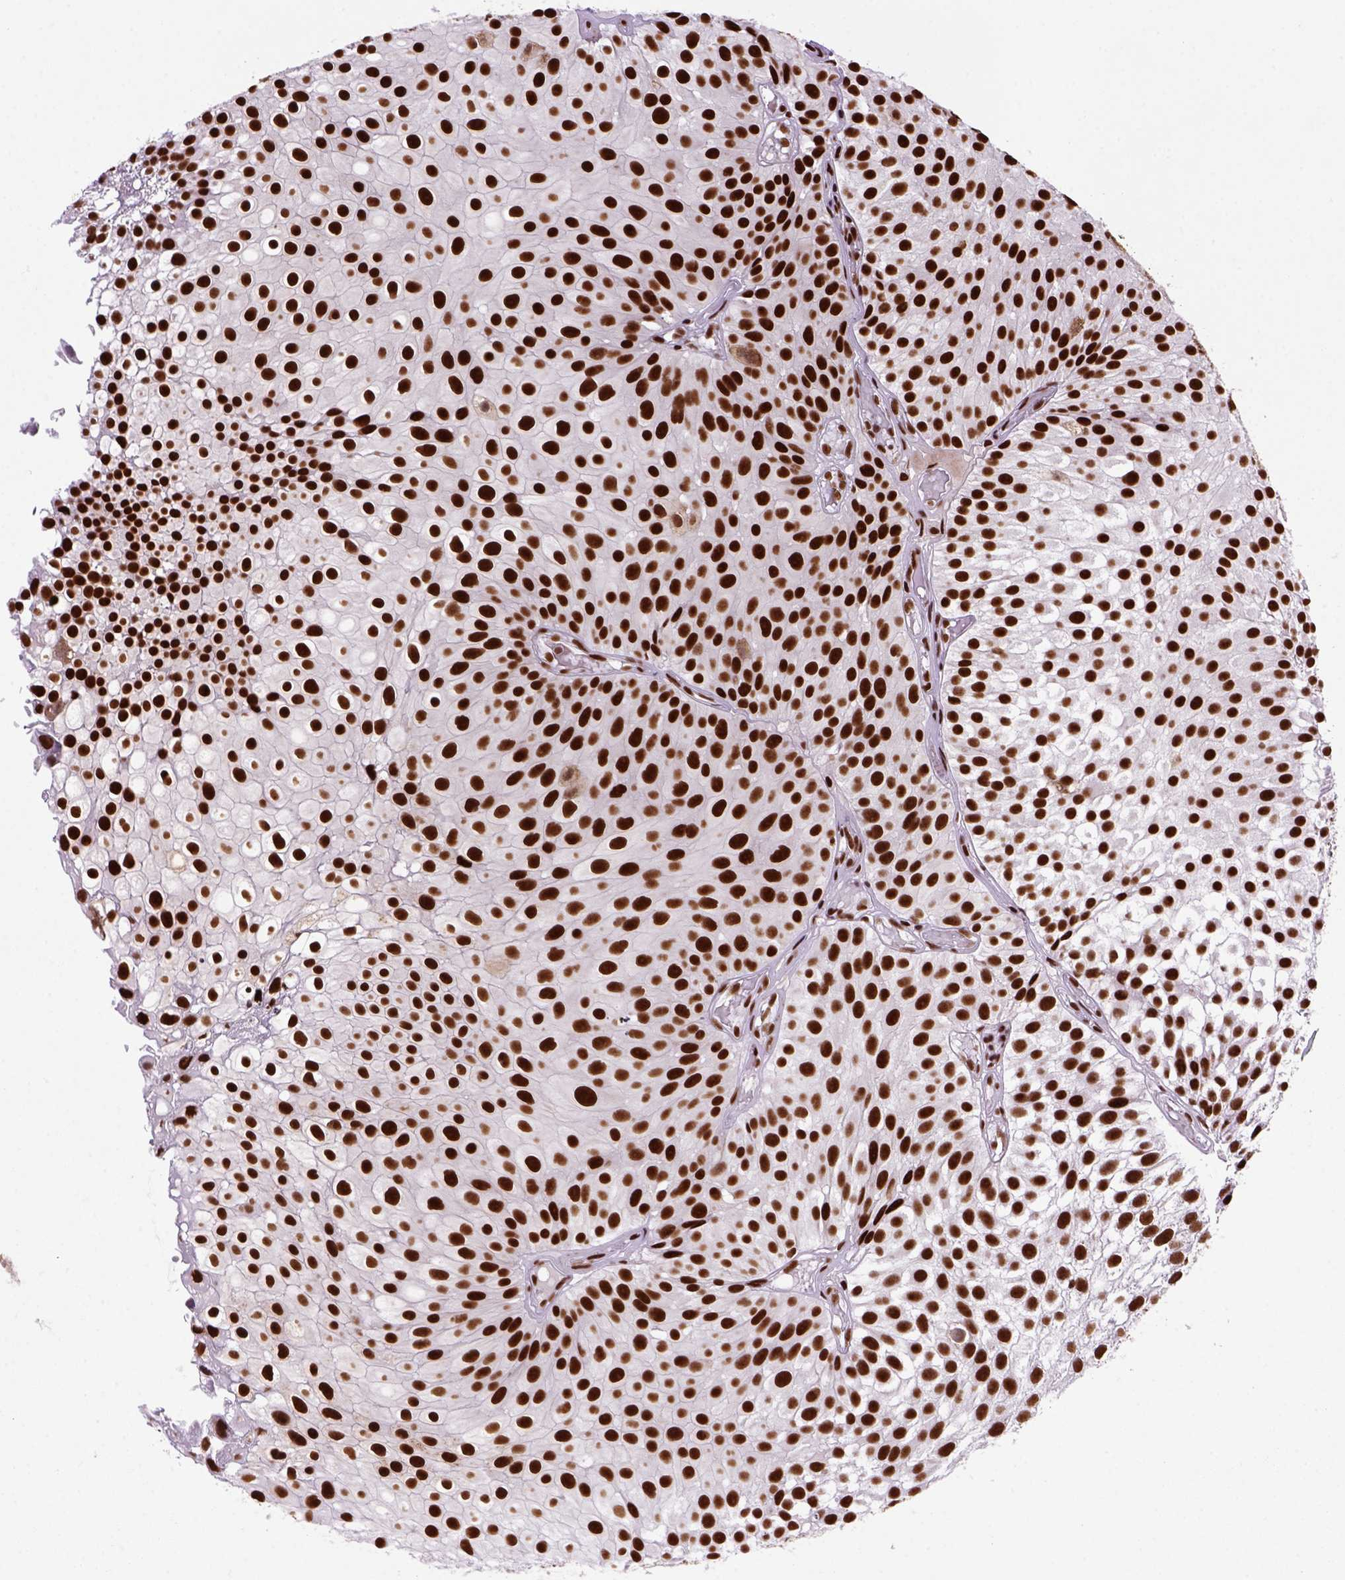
{"staining": {"intensity": "strong", "quantity": ">75%", "location": "nuclear"}, "tissue": "urothelial cancer", "cell_type": "Tumor cells", "image_type": "cancer", "snomed": [{"axis": "morphology", "description": "Urothelial carcinoma, Low grade"}, {"axis": "topography", "description": "Urinary bladder"}], "caption": "Urothelial cancer stained with DAB (3,3'-diaminobenzidine) immunohistochemistry shows high levels of strong nuclear expression in about >75% of tumor cells.", "gene": "NSMCE2", "patient": {"sex": "male", "age": 79}}